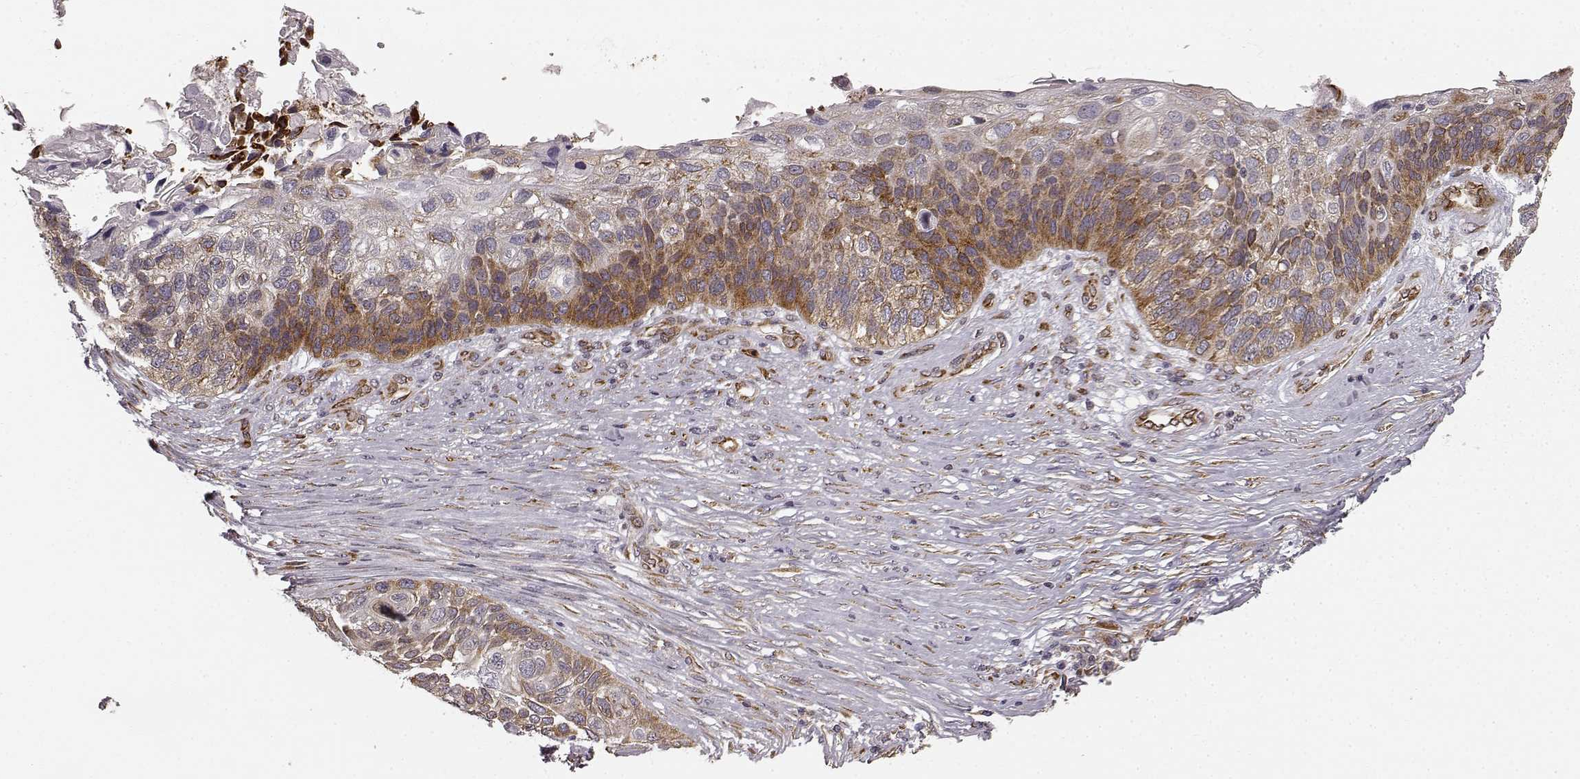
{"staining": {"intensity": "moderate", "quantity": "25%-75%", "location": "cytoplasmic/membranous"}, "tissue": "lung cancer", "cell_type": "Tumor cells", "image_type": "cancer", "snomed": [{"axis": "morphology", "description": "Squamous cell carcinoma, NOS"}, {"axis": "topography", "description": "Lung"}], "caption": "A medium amount of moderate cytoplasmic/membranous positivity is appreciated in about 25%-75% of tumor cells in lung cancer tissue.", "gene": "TMEM14A", "patient": {"sex": "male", "age": 69}}